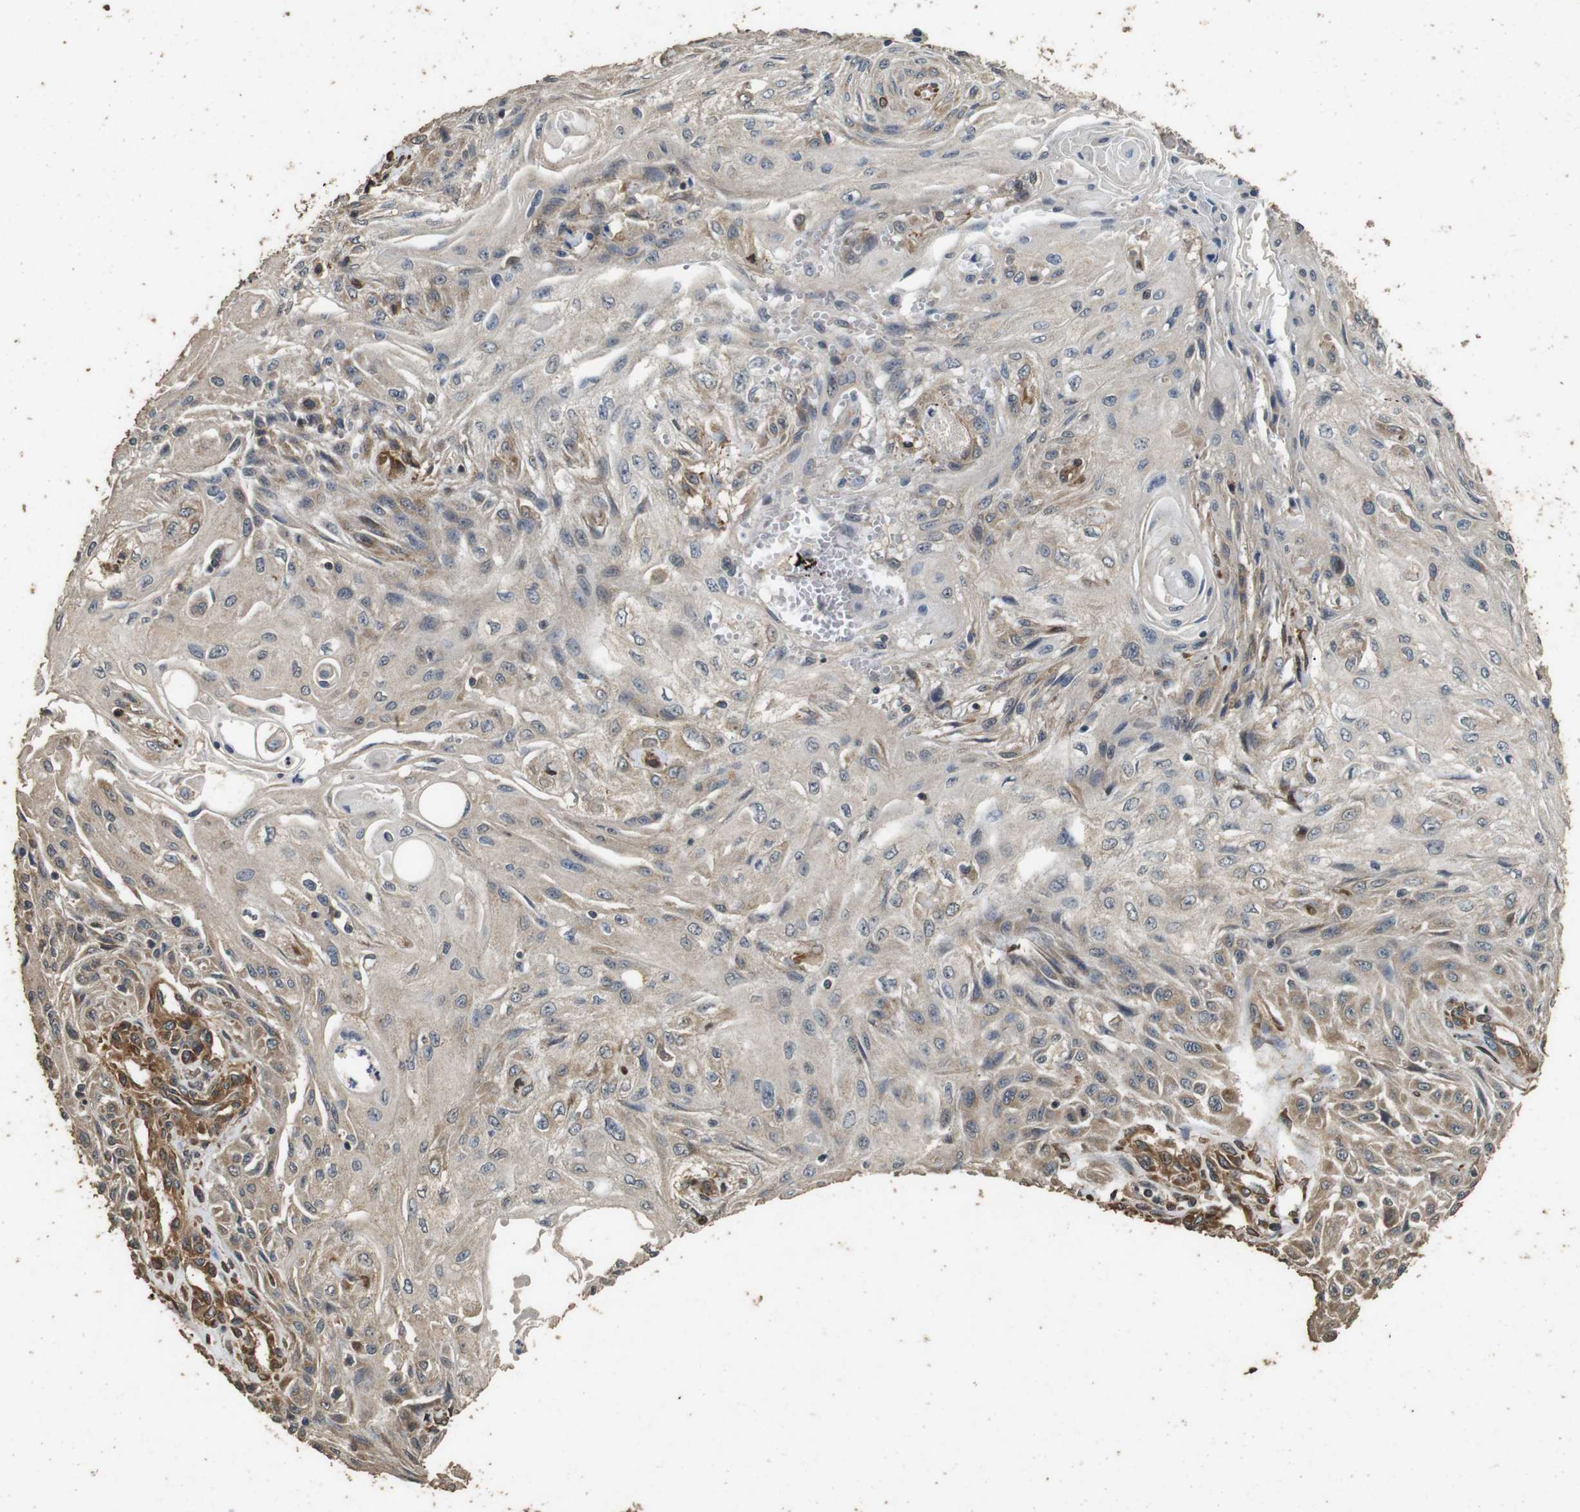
{"staining": {"intensity": "moderate", "quantity": "25%-75%", "location": "cytoplasmic/membranous"}, "tissue": "skin cancer", "cell_type": "Tumor cells", "image_type": "cancer", "snomed": [{"axis": "morphology", "description": "Squamous cell carcinoma, NOS"}, {"axis": "topography", "description": "Skin"}], "caption": "The histopathology image exhibits staining of skin squamous cell carcinoma, revealing moderate cytoplasmic/membranous protein expression (brown color) within tumor cells. Using DAB (3,3'-diaminobenzidine) (brown) and hematoxylin (blue) stains, captured at high magnification using brightfield microscopy.", "gene": "CNPY4", "patient": {"sex": "male", "age": 75}}